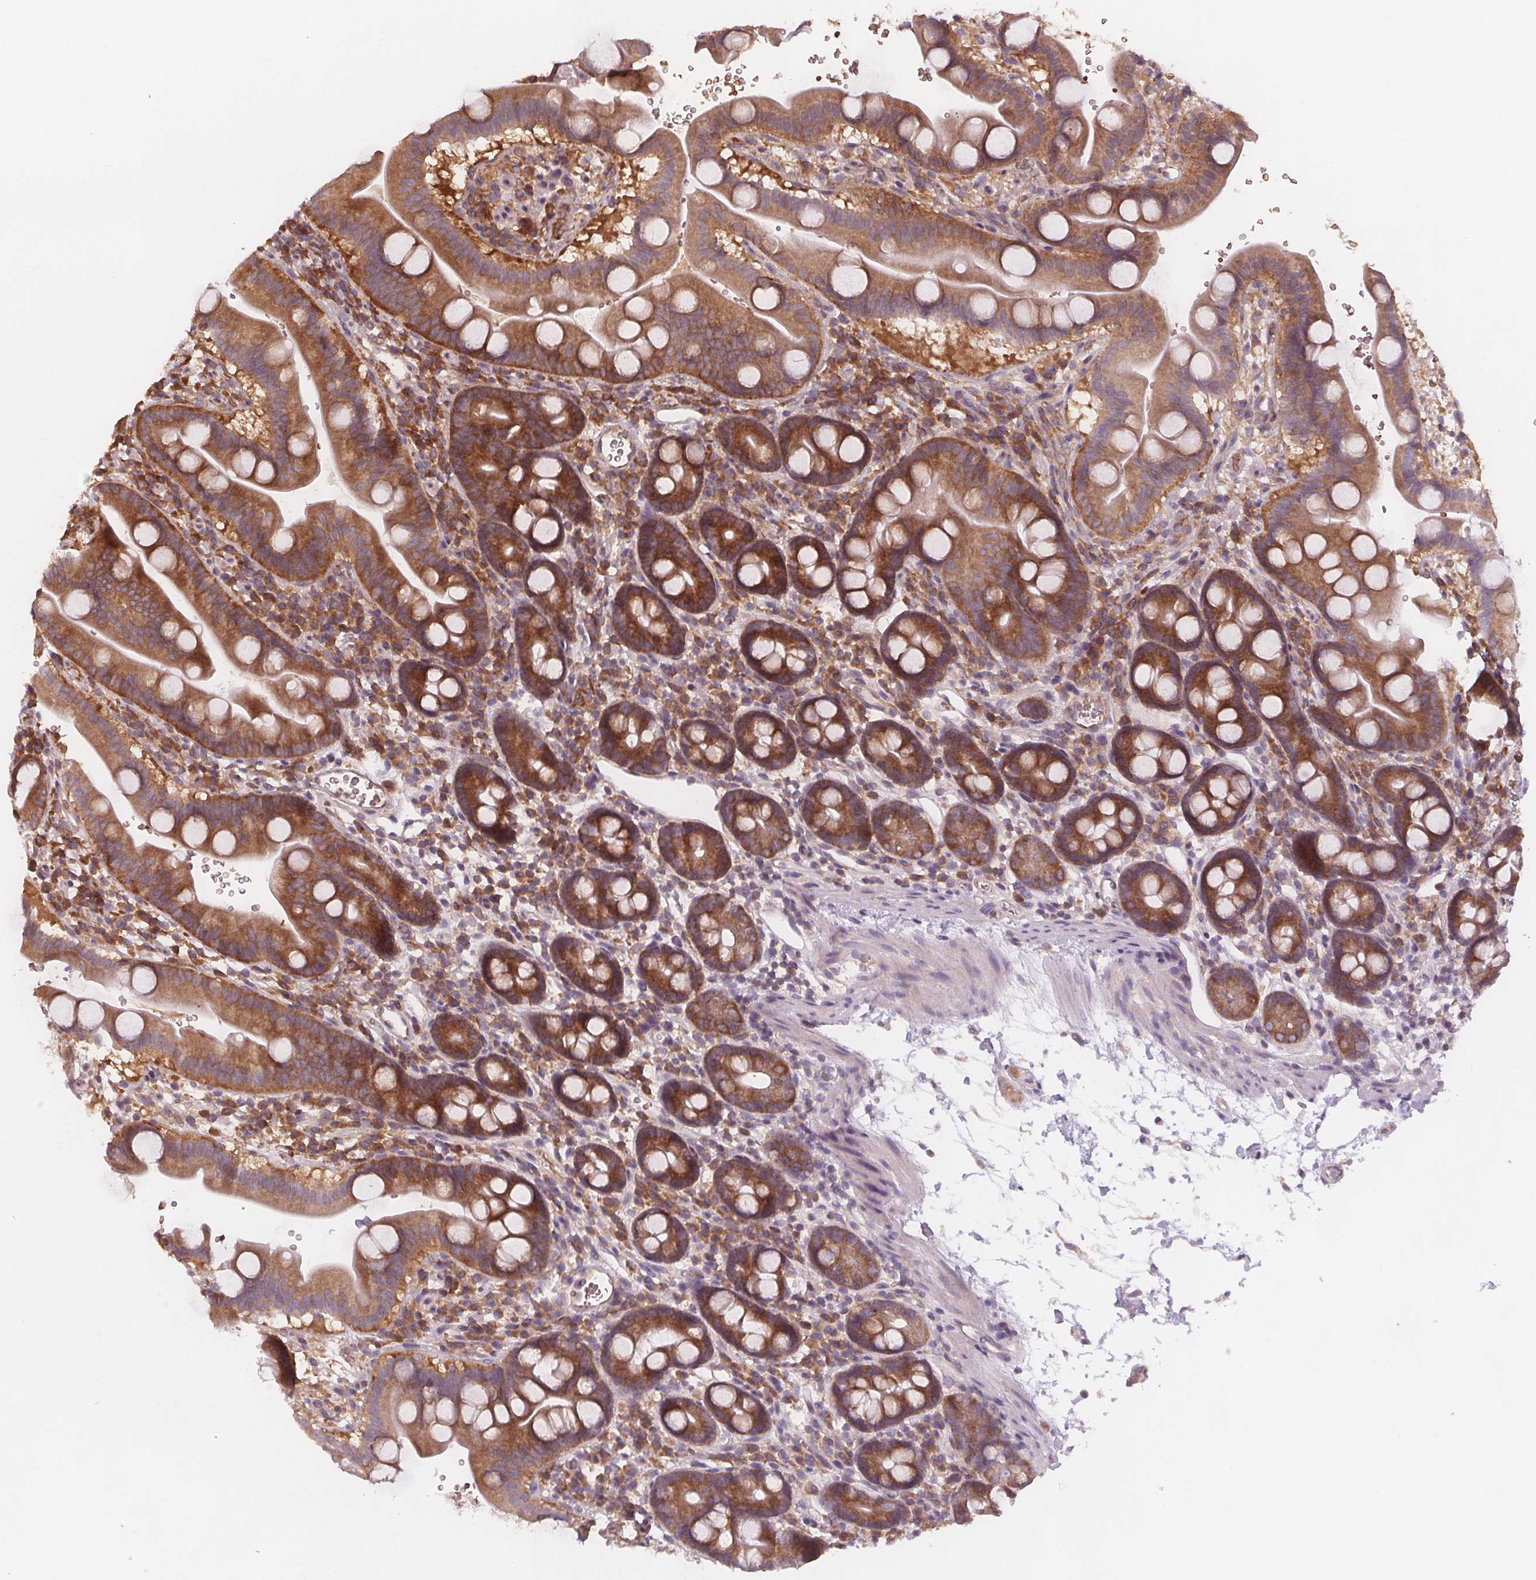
{"staining": {"intensity": "moderate", "quantity": ">75%", "location": "cytoplasmic/membranous"}, "tissue": "duodenum", "cell_type": "Glandular cells", "image_type": "normal", "snomed": [{"axis": "morphology", "description": "Normal tissue, NOS"}, {"axis": "topography", "description": "Duodenum"}], "caption": "Glandular cells display moderate cytoplasmic/membranous staining in about >75% of cells in normal duodenum.", "gene": "EIF3D", "patient": {"sex": "male", "age": 59}}